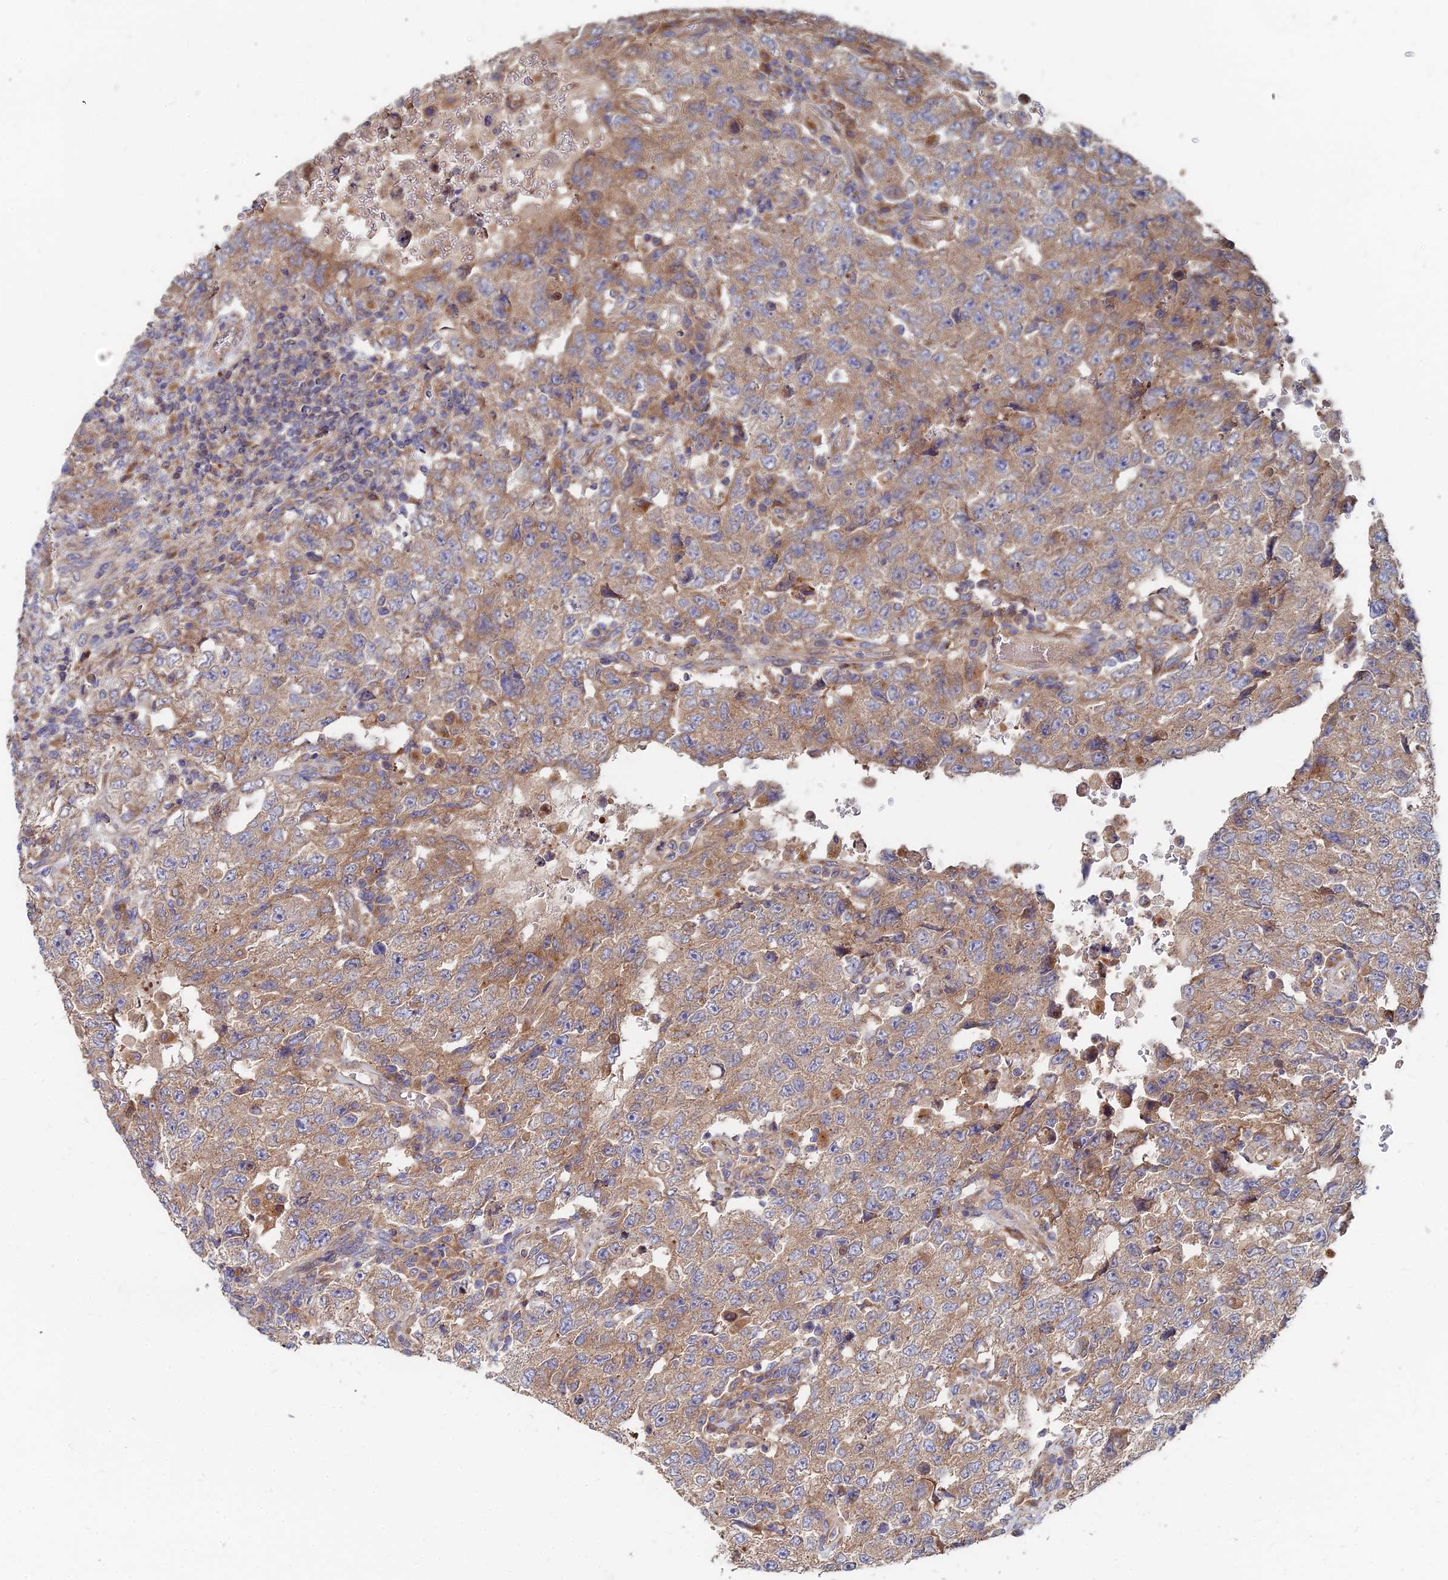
{"staining": {"intensity": "moderate", "quantity": ">75%", "location": "cytoplasmic/membranous"}, "tissue": "testis cancer", "cell_type": "Tumor cells", "image_type": "cancer", "snomed": [{"axis": "morphology", "description": "Carcinoma, Embryonal, NOS"}, {"axis": "topography", "description": "Testis"}], "caption": "Tumor cells exhibit medium levels of moderate cytoplasmic/membranous positivity in about >75% of cells in embryonal carcinoma (testis).", "gene": "CCZ1", "patient": {"sex": "male", "age": 26}}